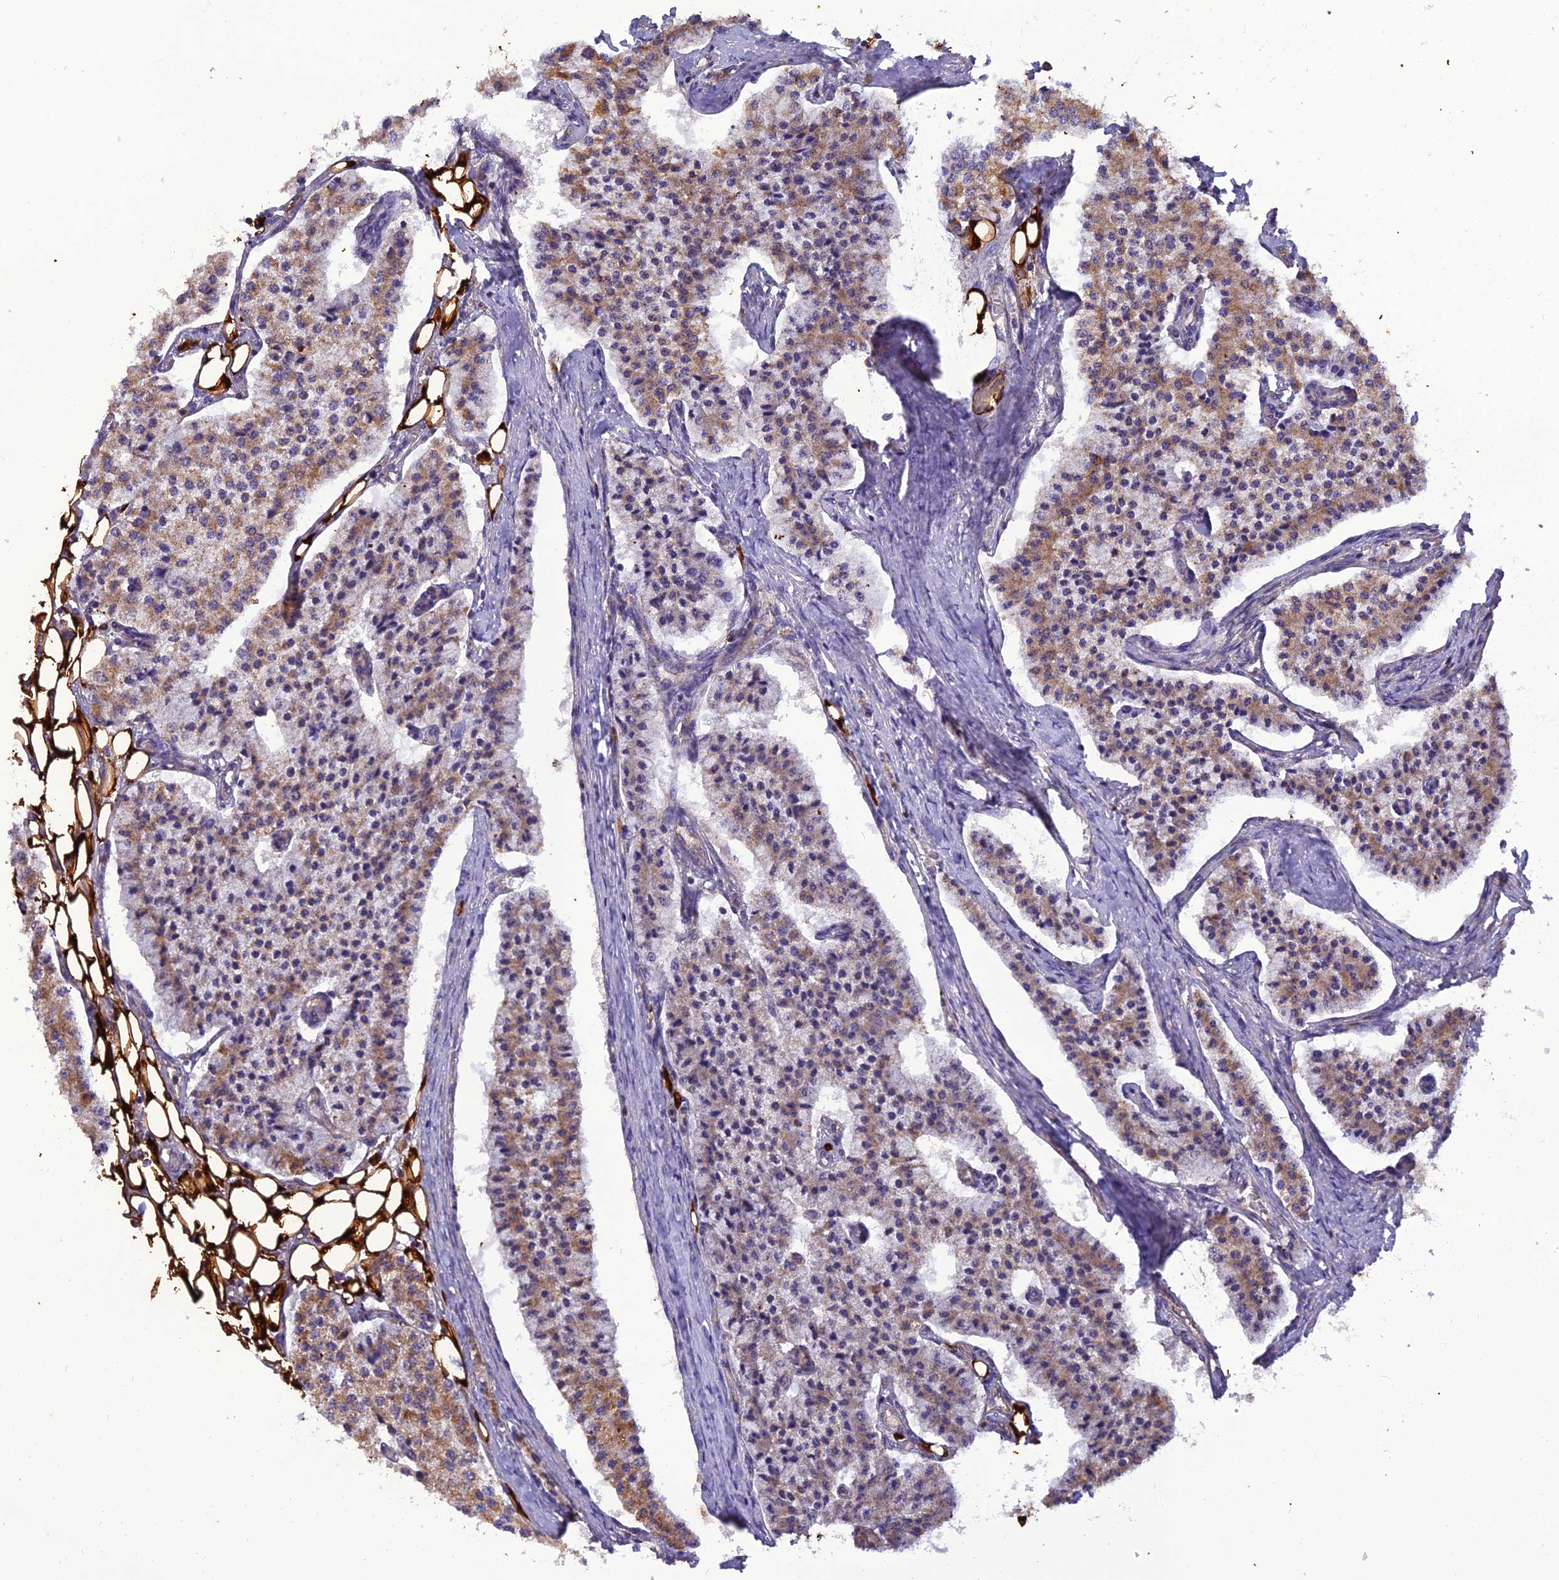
{"staining": {"intensity": "moderate", "quantity": ">75%", "location": "cytoplasmic/membranous"}, "tissue": "carcinoid", "cell_type": "Tumor cells", "image_type": "cancer", "snomed": [{"axis": "morphology", "description": "Carcinoid, malignant, NOS"}, {"axis": "topography", "description": "Colon"}], "caption": "Carcinoid stained with DAB (3,3'-diaminobenzidine) immunohistochemistry reveals medium levels of moderate cytoplasmic/membranous expression in approximately >75% of tumor cells.", "gene": "GPD1", "patient": {"sex": "female", "age": 52}}